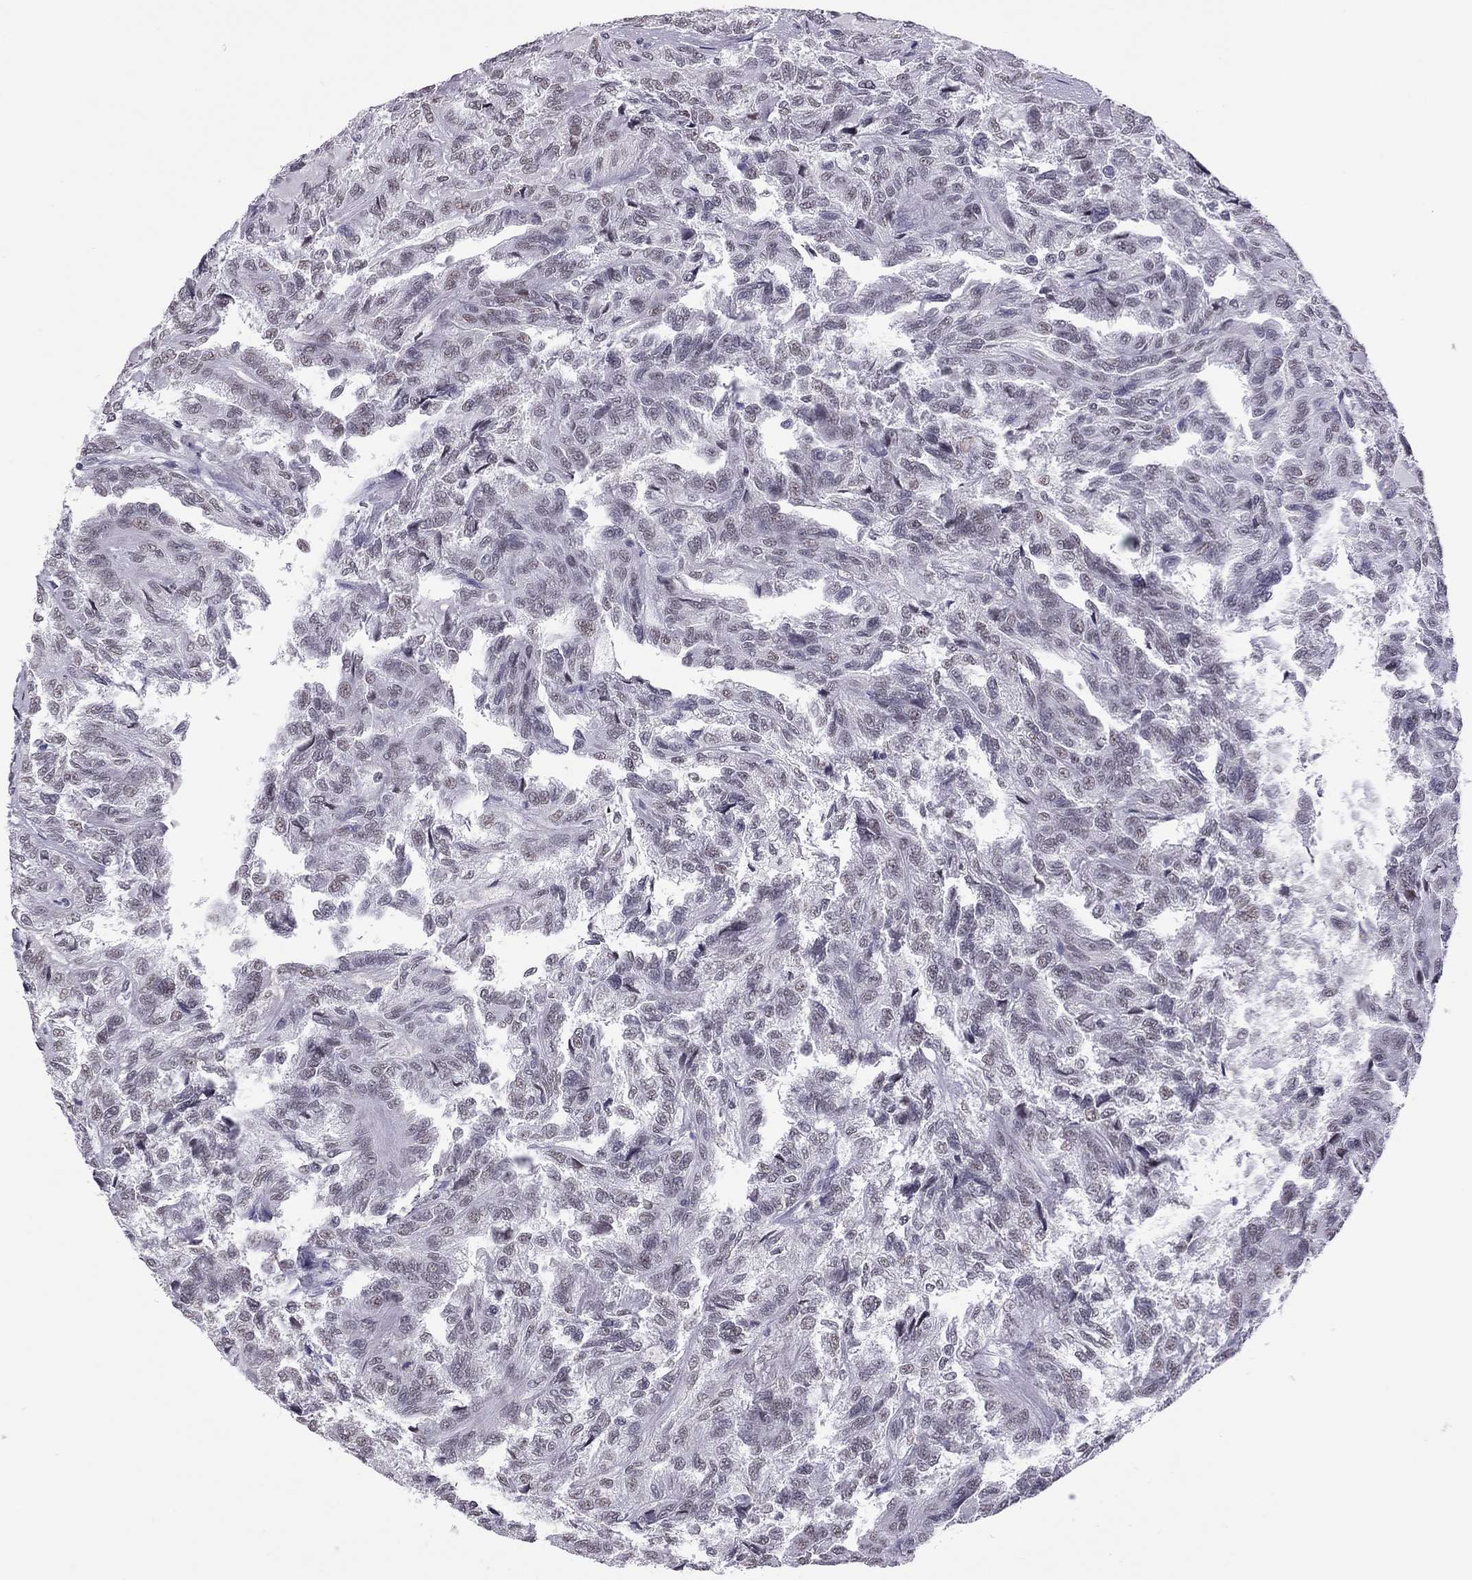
{"staining": {"intensity": "negative", "quantity": "none", "location": "none"}, "tissue": "renal cancer", "cell_type": "Tumor cells", "image_type": "cancer", "snomed": [{"axis": "morphology", "description": "Adenocarcinoma, NOS"}, {"axis": "topography", "description": "Kidney"}], "caption": "The immunohistochemistry (IHC) image has no significant staining in tumor cells of renal cancer tissue.", "gene": "PPP1R3A", "patient": {"sex": "male", "age": 79}}